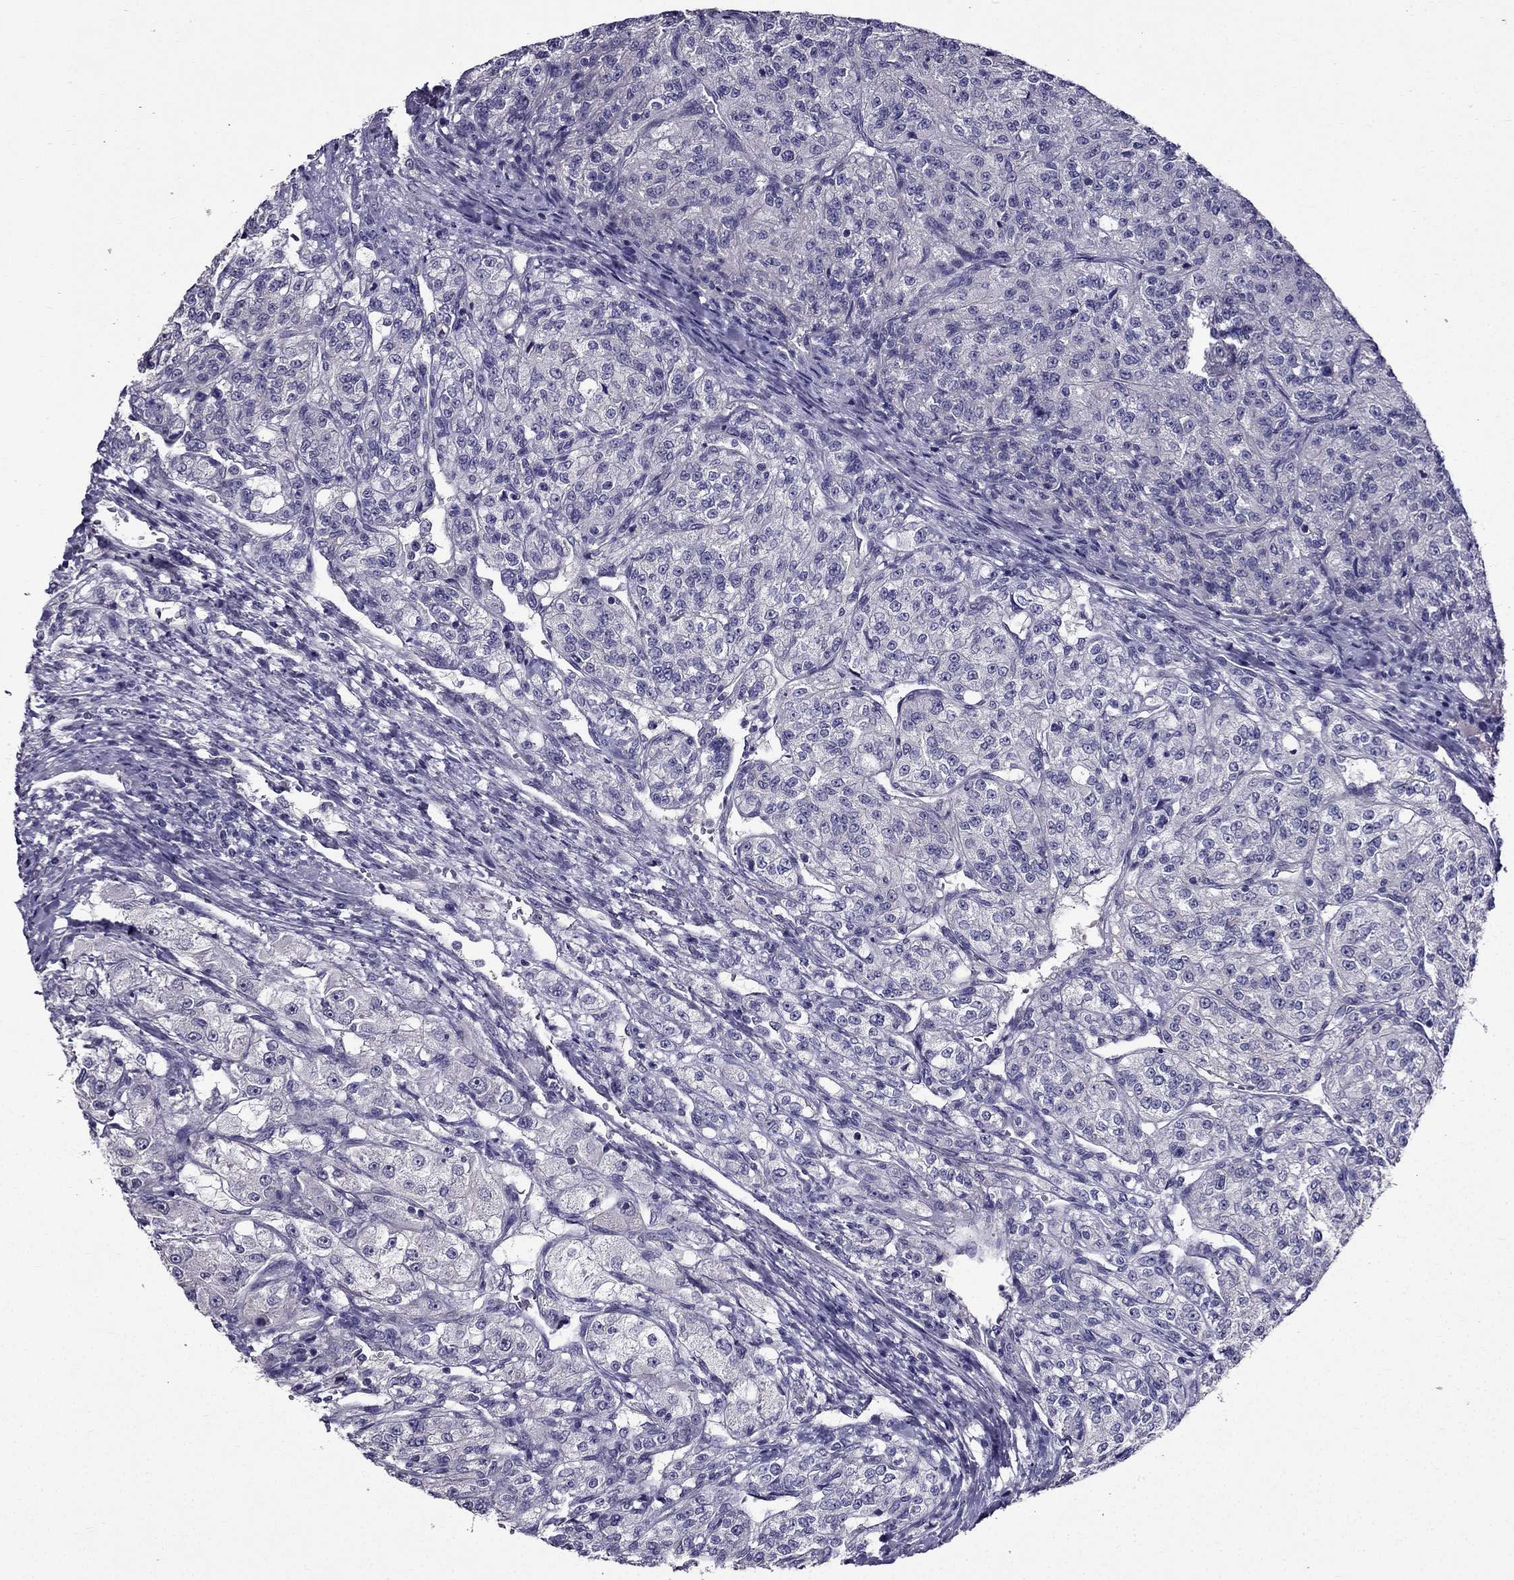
{"staining": {"intensity": "negative", "quantity": "none", "location": "none"}, "tissue": "renal cancer", "cell_type": "Tumor cells", "image_type": "cancer", "snomed": [{"axis": "morphology", "description": "Adenocarcinoma, NOS"}, {"axis": "topography", "description": "Kidney"}], "caption": "There is no significant staining in tumor cells of renal adenocarcinoma.", "gene": "DUSP15", "patient": {"sex": "female", "age": 63}}